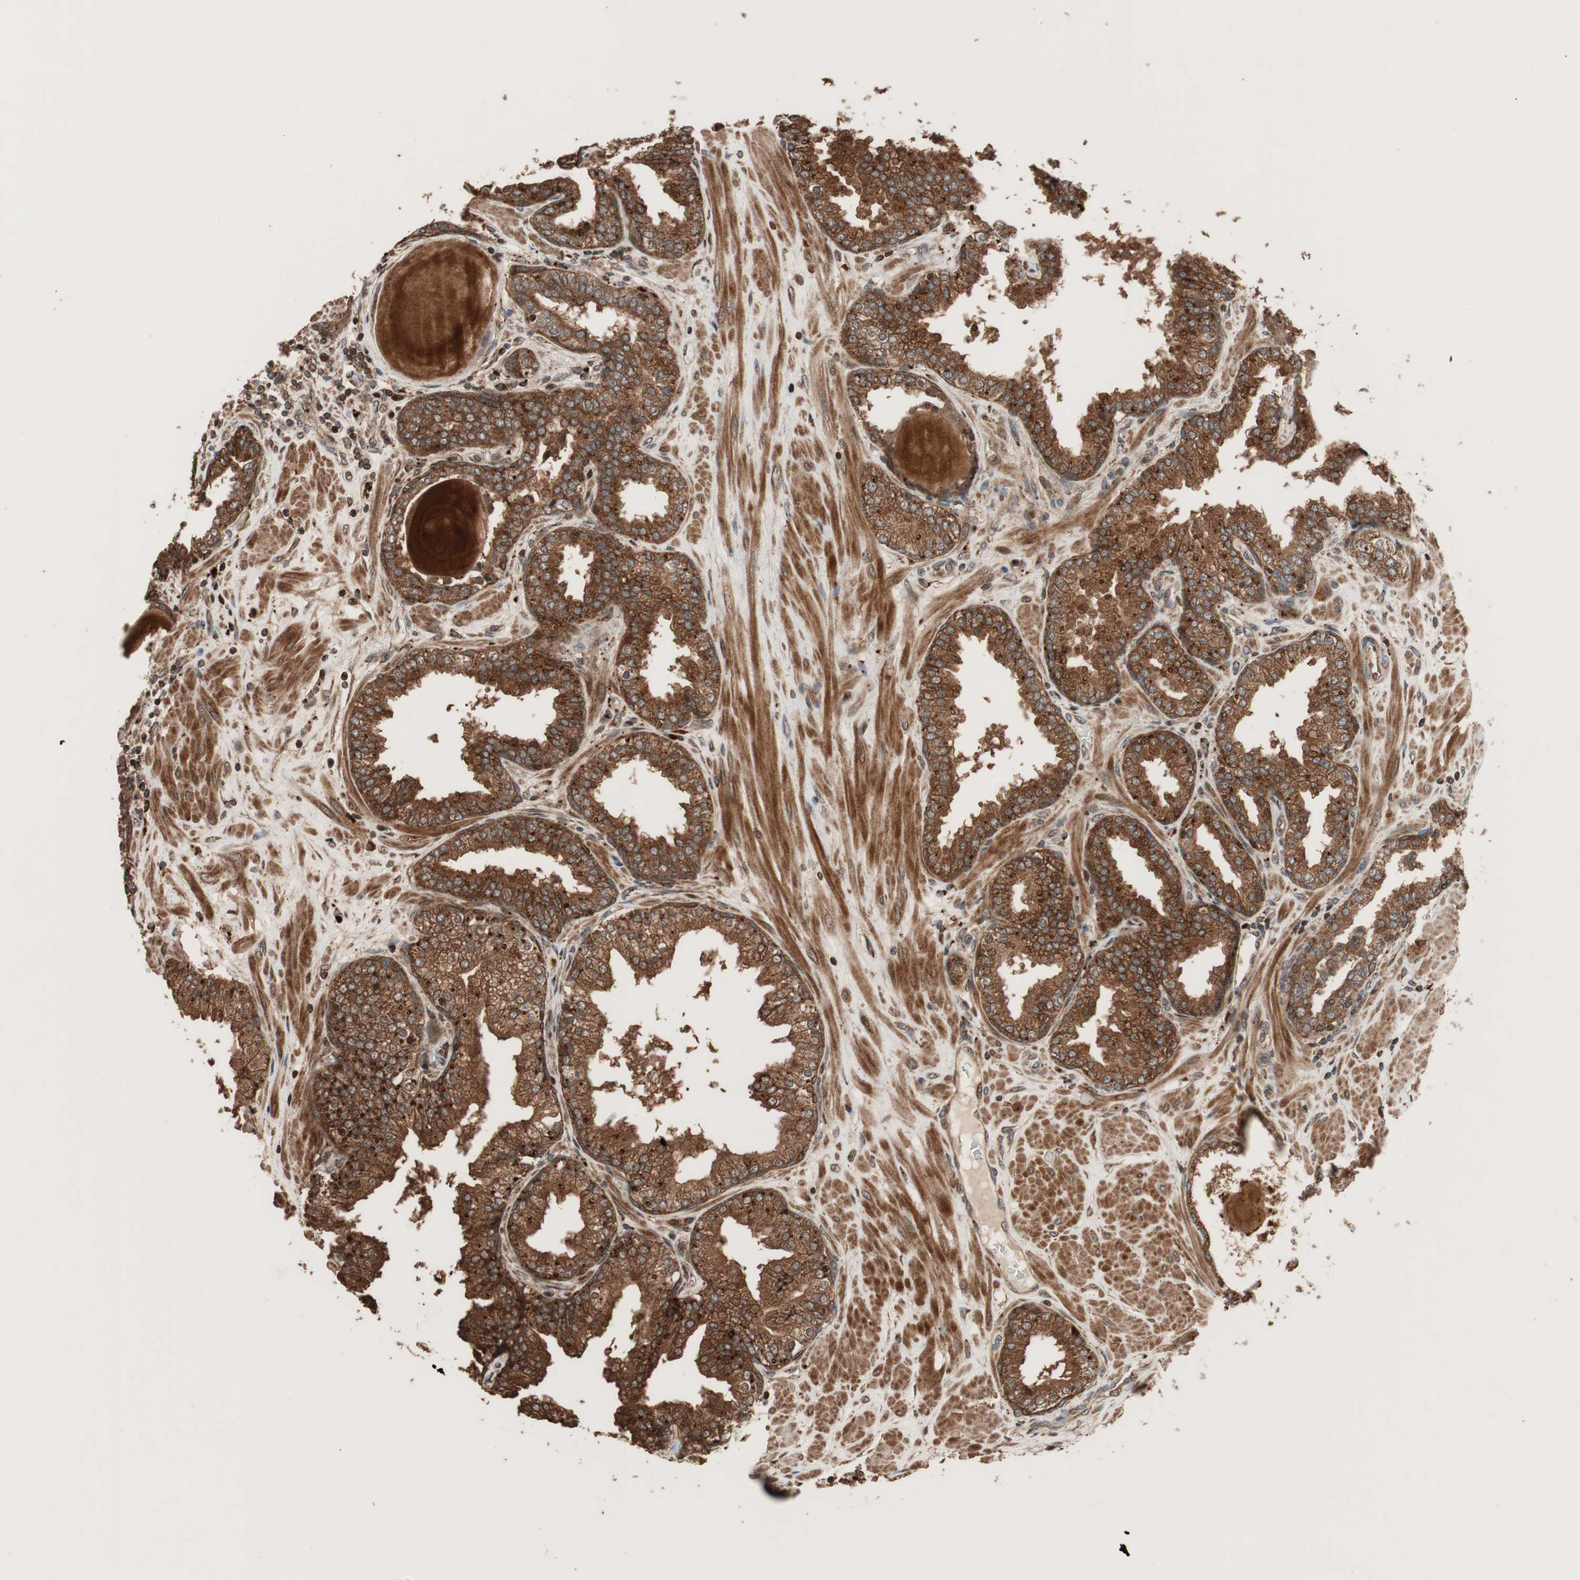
{"staining": {"intensity": "strong", "quantity": ">75%", "location": "cytoplasmic/membranous"}, "tissue": "prostate", "cell_type": "Glandular cells", "image_type": "normal", "snomed": [{"axis": "morphology", "description": "Normal tissue, NOS"}, {"axis": "topography", "description": "Prostate"}], "caption": "Glandular cells demonstrate high levels of strong cytoplasmic/membranous positivity in about >75% of cells in benign prostate. (DAB (3,3'-diaminobenzidine) IHC, brown staining for protein, blue staining for nuclei).", "gene": "RAB1A", "patient": {"sex": "male", "age": 51}}